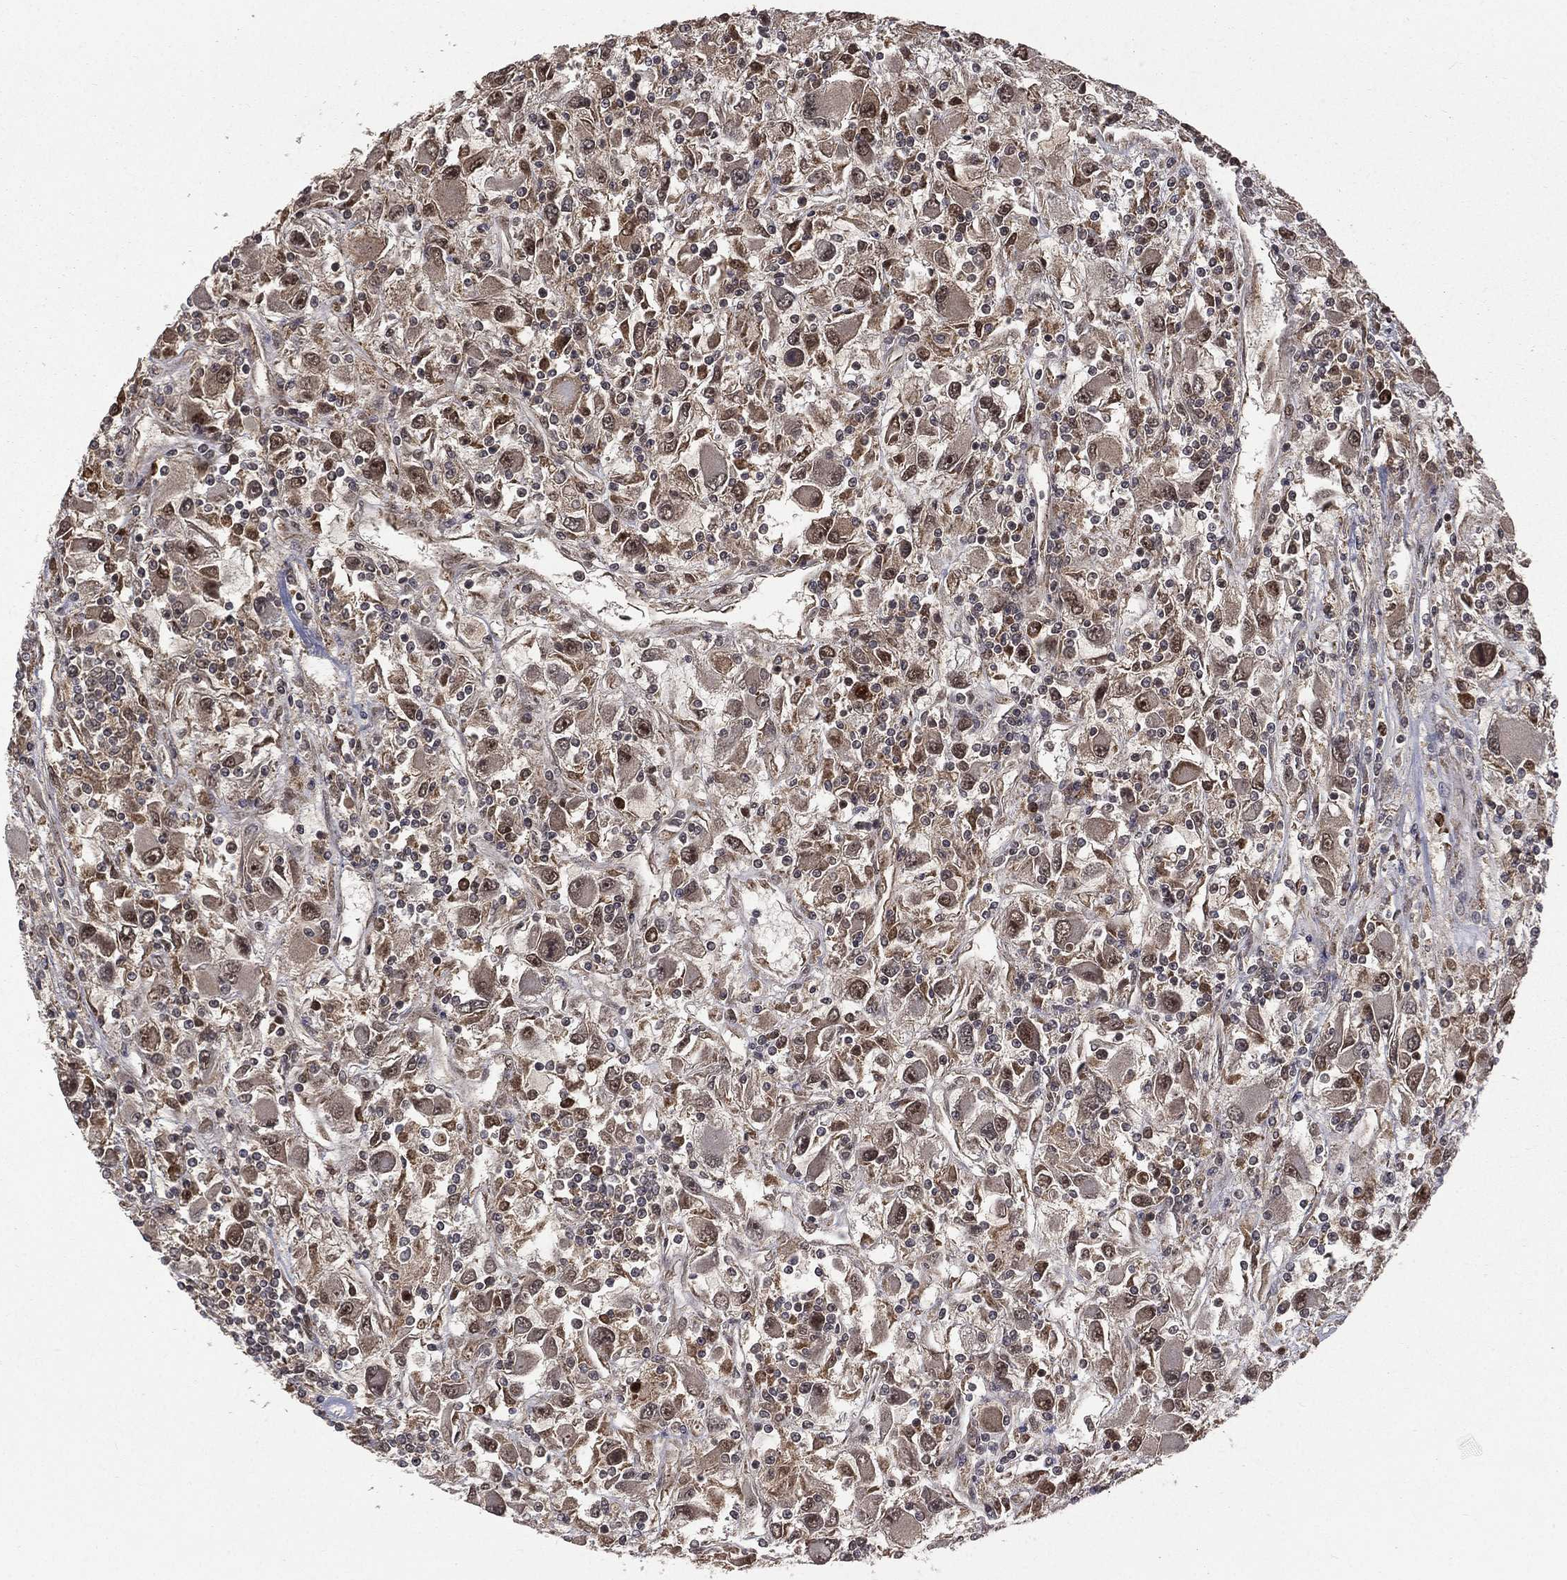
{"staining": {"intensity": "moderate", "quantity": "25%-75%", "location": "cytoplasmic/membranous,nuclear"}, "tissue": "renal cancer", "cell_type": "Tumor cells", "image_type": "cancer", "snomed": [{"axis": "morphology", "description": "Adenocarcinoma, NOS"}, {"axis": "topography", "description": "Kidney"}], "caption": "Tumor cells demonstrate medium levels of moderate cytoplasmic/membranous and nuclear expression in approximately 25%-75% of cells in renal cancer. The protein is stained brown, and the nuclei are stained in blue (DAB (3,3'-diaminobenzidine) IHC with brightfield microscopy, high magnification).", "gene": "JMJD6", "patient": {"sex": "female", "age": 67}}